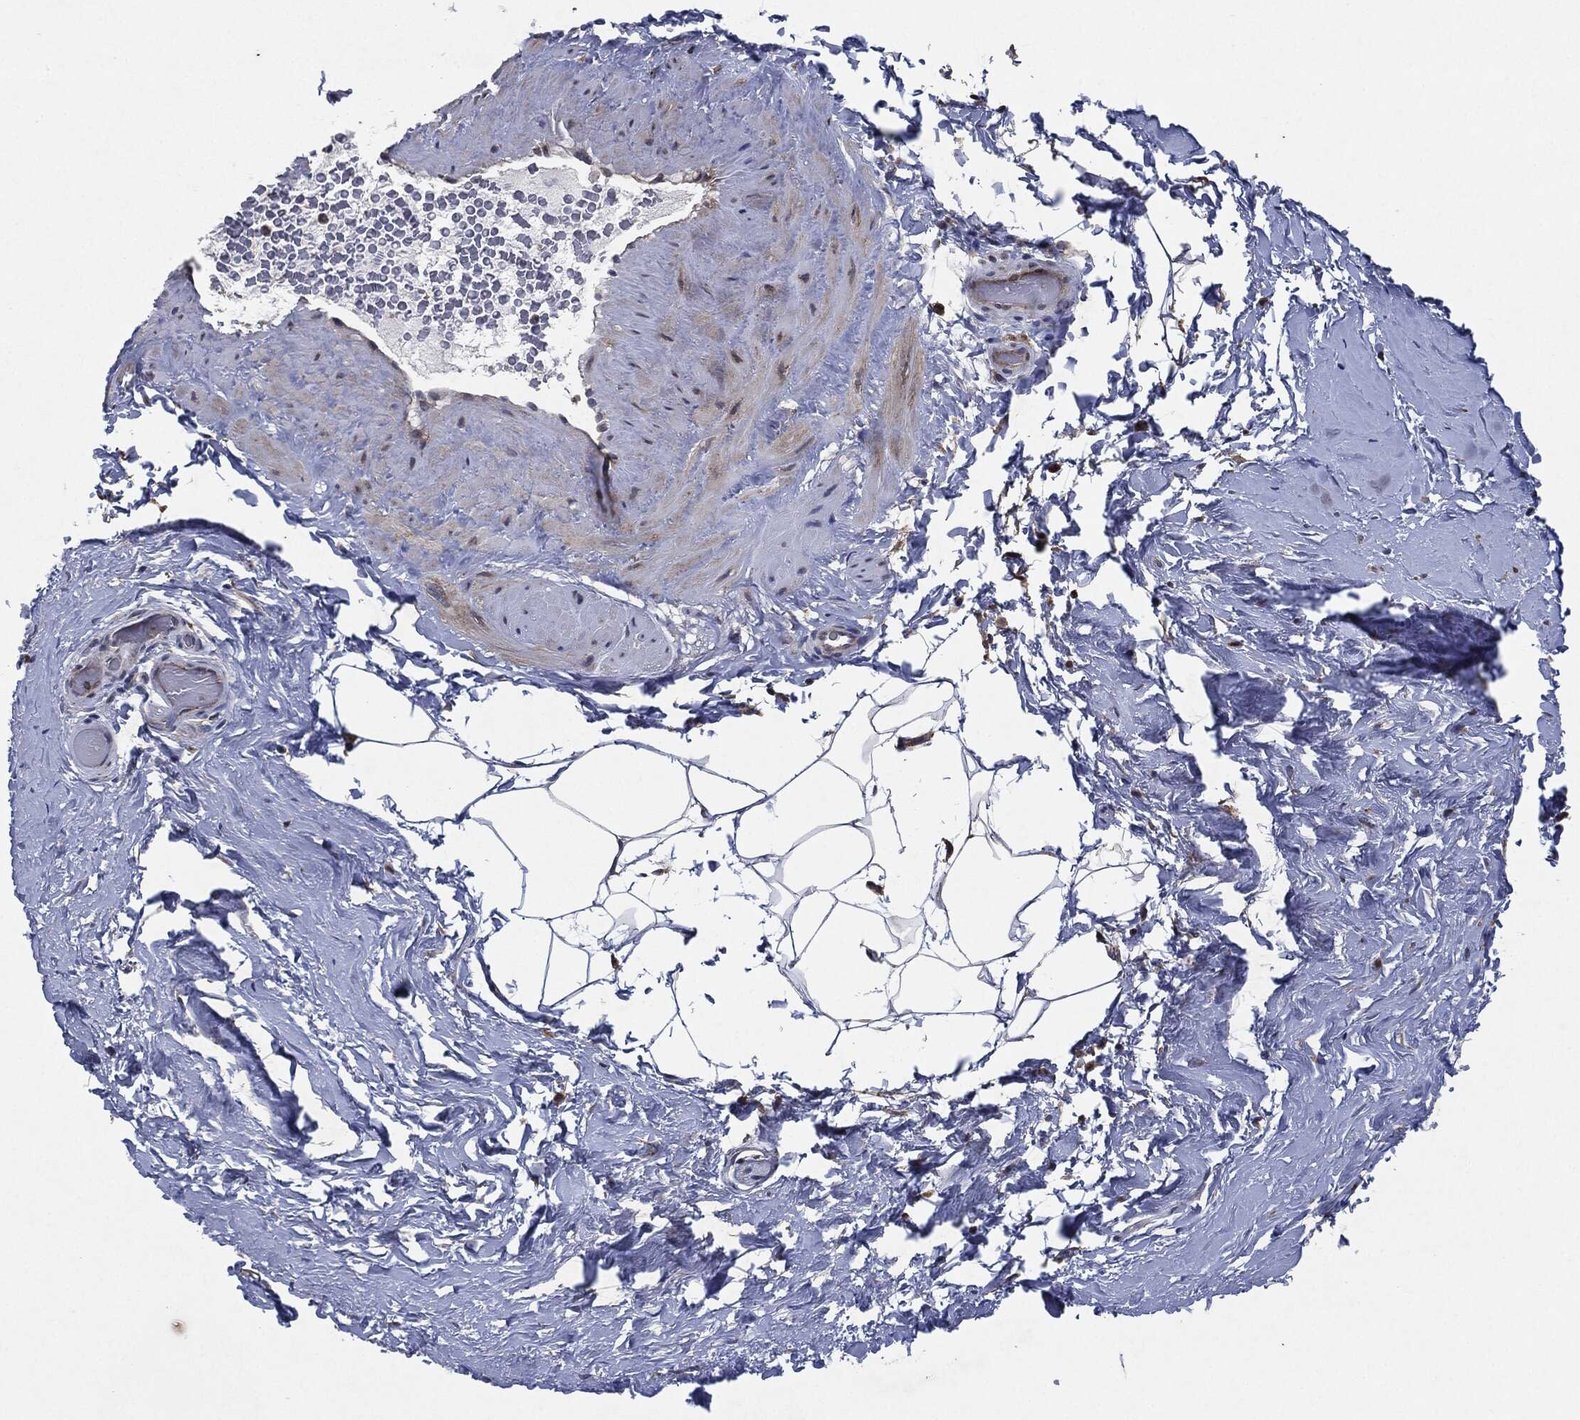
{"staining": {"intensity": "moderate", "quantity": "<25%", "location": "cytoplasmic/membranous"}, "tissue": "adipose tissue", "cell_type": "Adipocytes", "image_type": "normal", "snomed": [{"axis": "morphology", "description": "Normal tissue, NOS"}, {"axis": "topography", "description": "Soft tissue"}, {"axis": "topography", "description": "Vascular tissue"}], "caption": "Benign adipose tissue exhibits moderate cytoplasmic/membranous staining in approximately <25% of adipocytes.", "gene": "SLC31A2", "patient": {"sex": "male", "age": 41}}